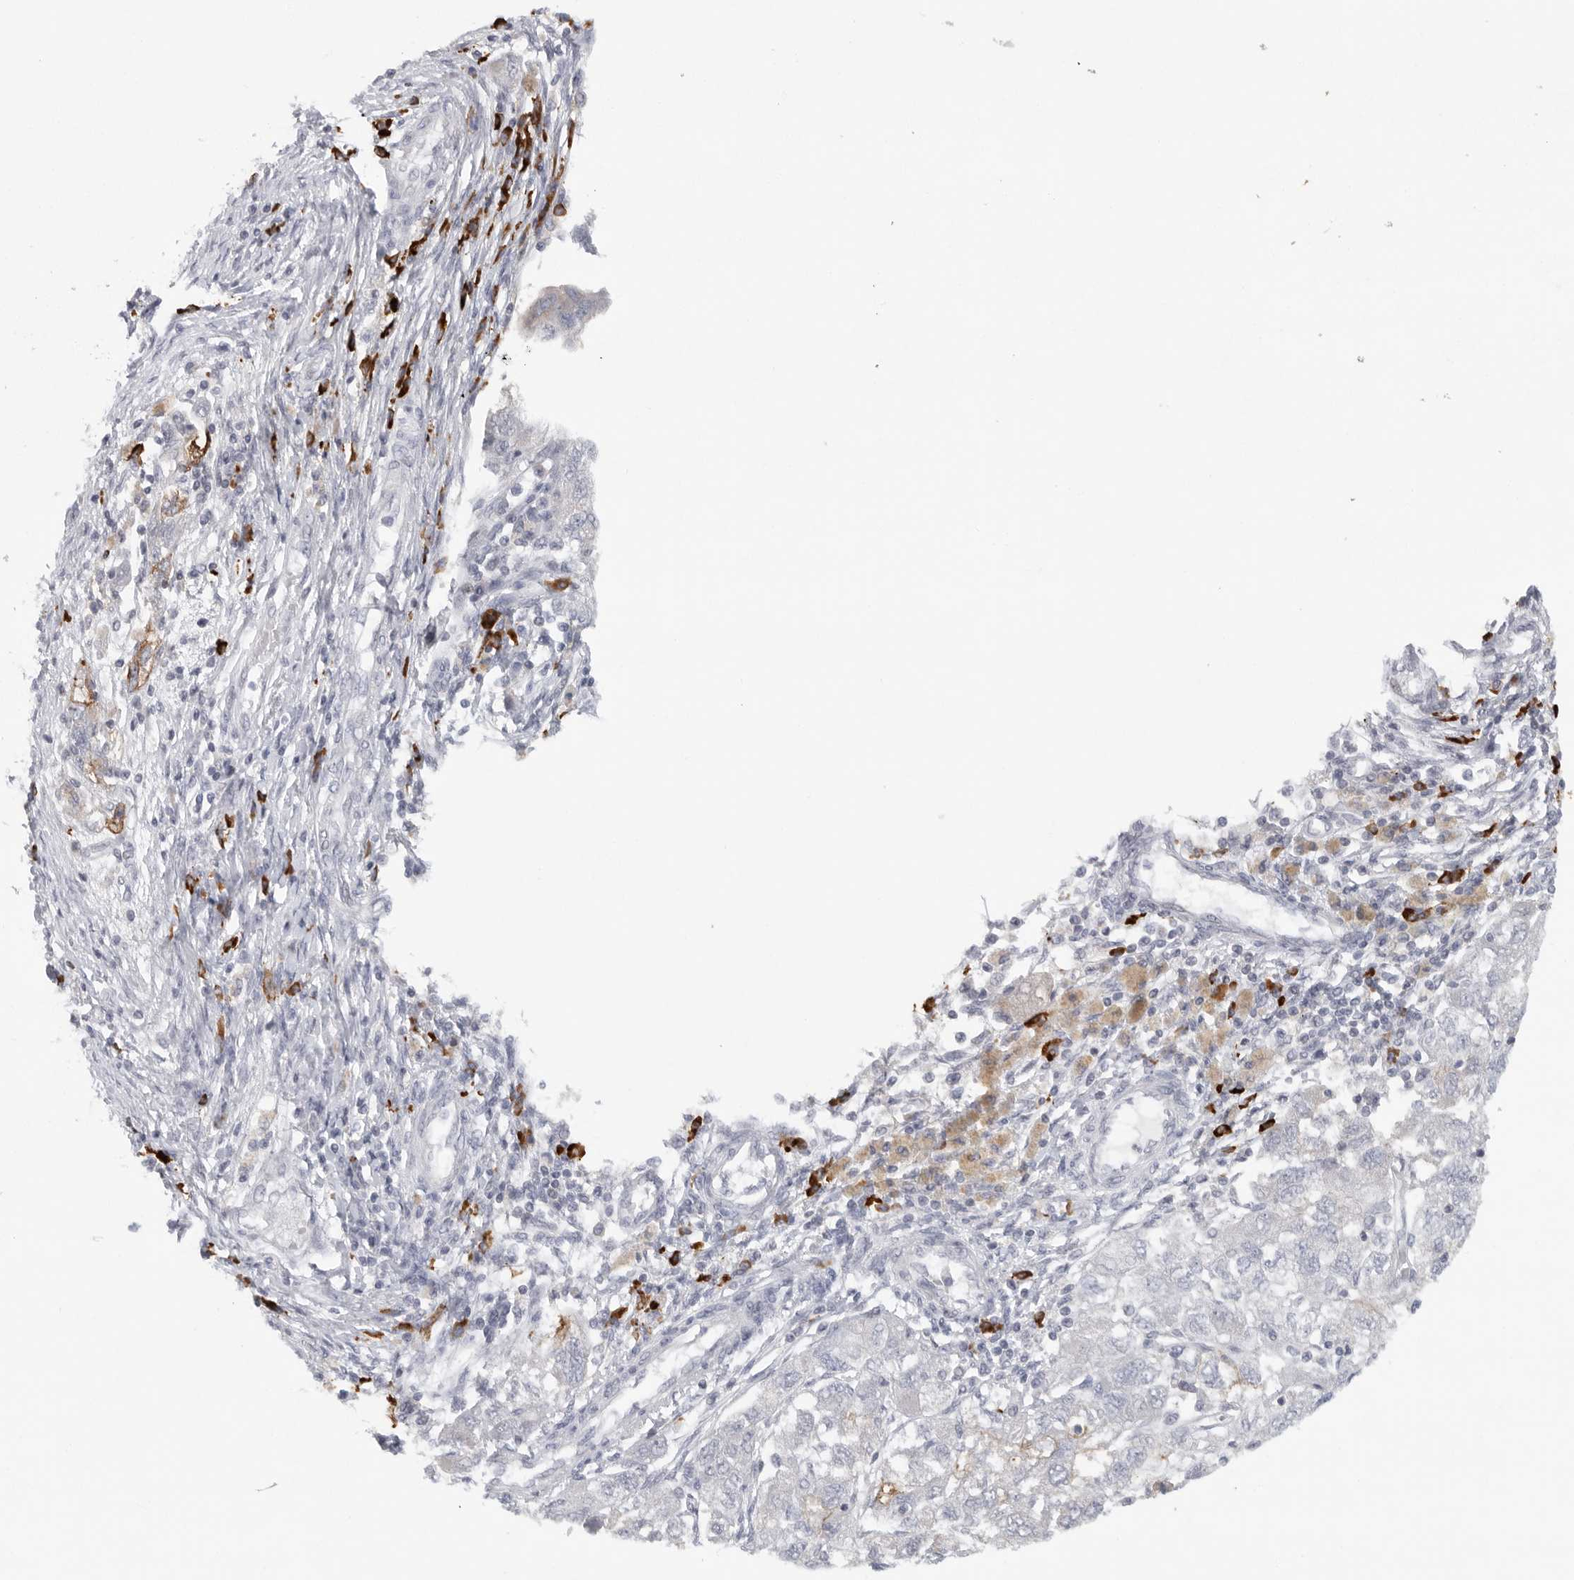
{"staining": {"intensity": "weak", "quantity": "<25%", "location": "cytoplasmic/membranous"}, "tissue": "ovarian cancer", "cell_type": "Tumor cells", "image_type": "cancer", "snomed": [{"axis": "morphology", "description": "Carcinoma, NOS"}, {"axis": "morphology", "description": "Cystadenocarcinoma, serous, NOS"}, {"axis": "topography", "description": "Ovary"}], "caption": "IHC image of ovarian cancer (serous cystadenocarcinoma) stained for a protein (brown), which reveals no expression in tumor cells.", "gene": "TMEM69", "patient": {"sex": "female", "age": 69}}